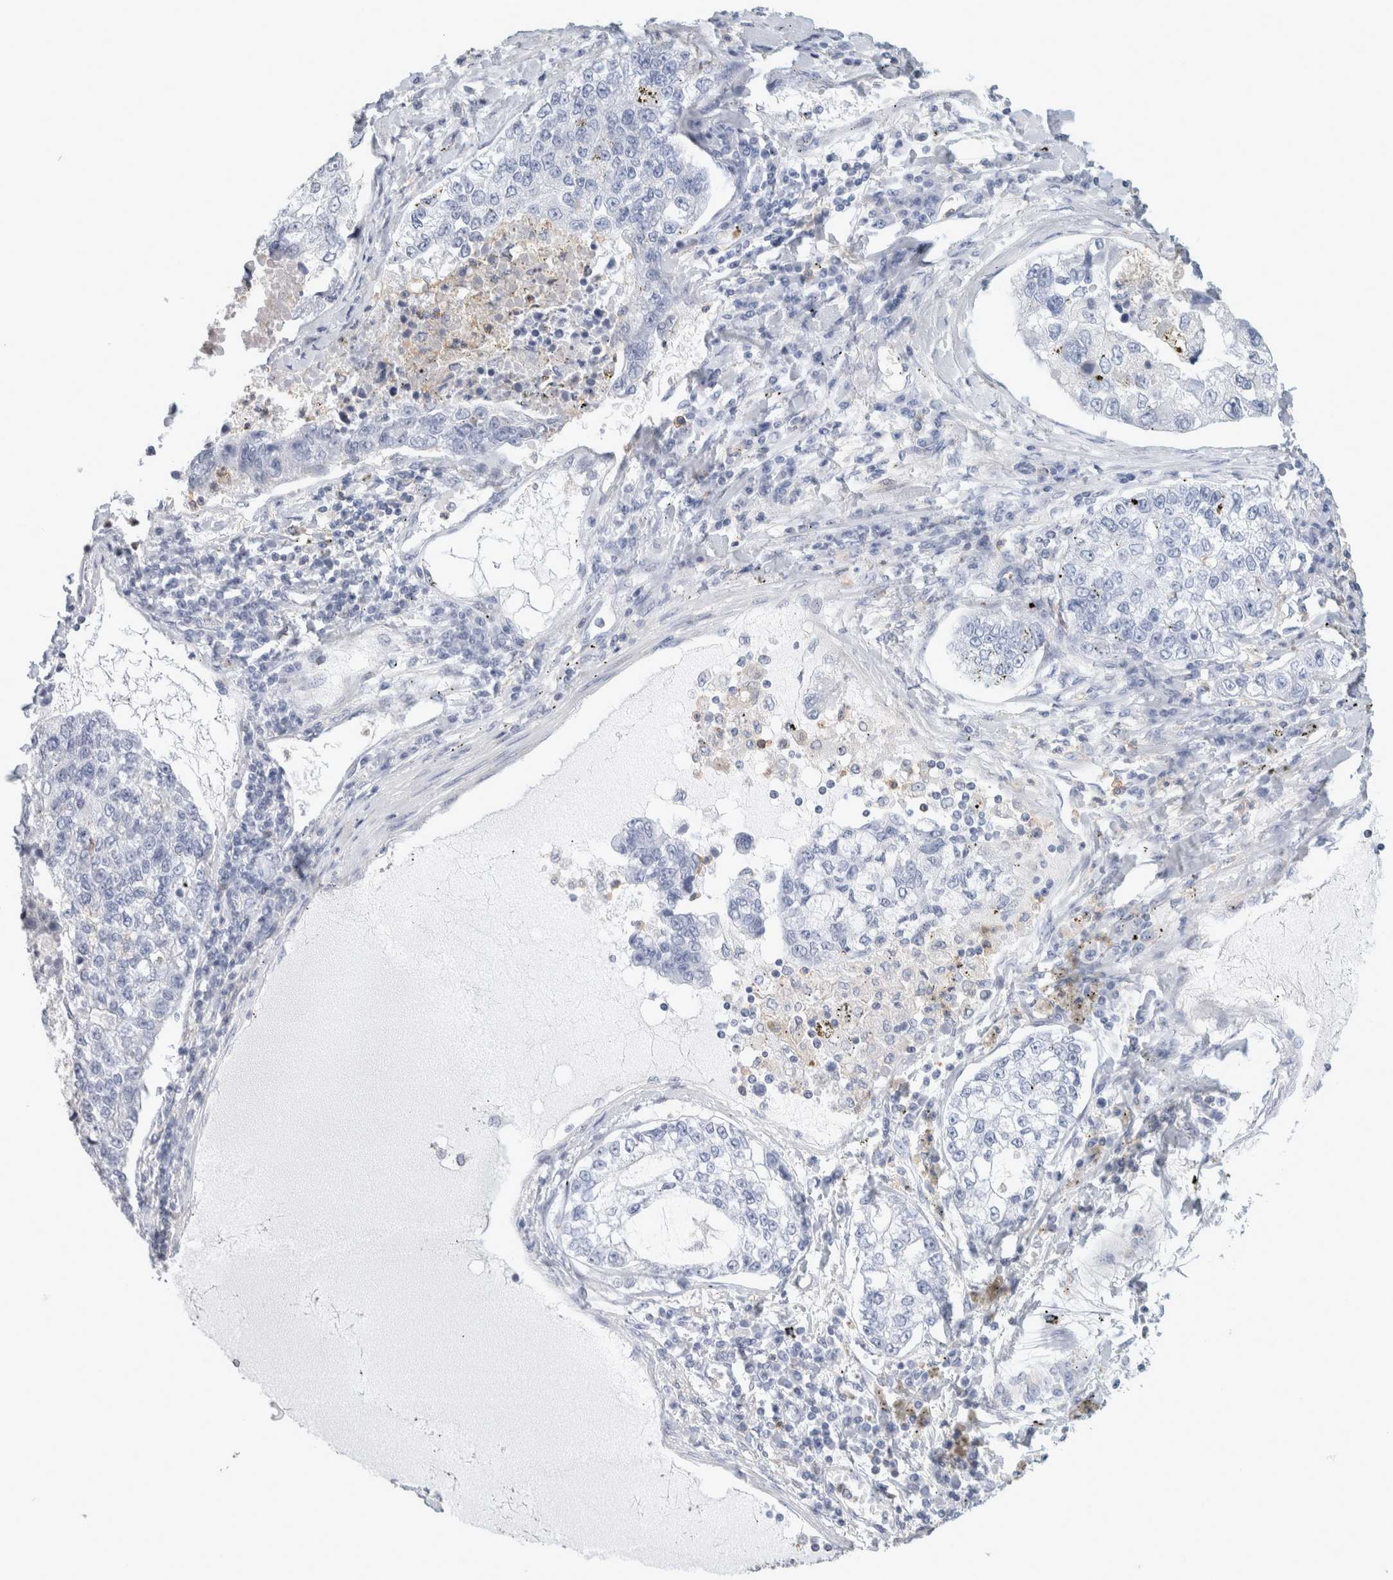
{"staining": {"intensity": "negative", "quantity": "none", "location": "none"}, "tissue": "lung cancer", "cell_type": "Tumor cells", "image_type": "cancer", "snomed": [{"axis": "morphology", "description": "Adenocarcinoma, NOS"}, {"axis": "topography", "description": "Lung"}], "caption": "A high-resolution image shows IHC staining of lung cancer (adenocarcinoma), which displays no significant expression in tumor cells.", "gene": "P2RY2", "patient": {"sex": "male", "age": 49}}